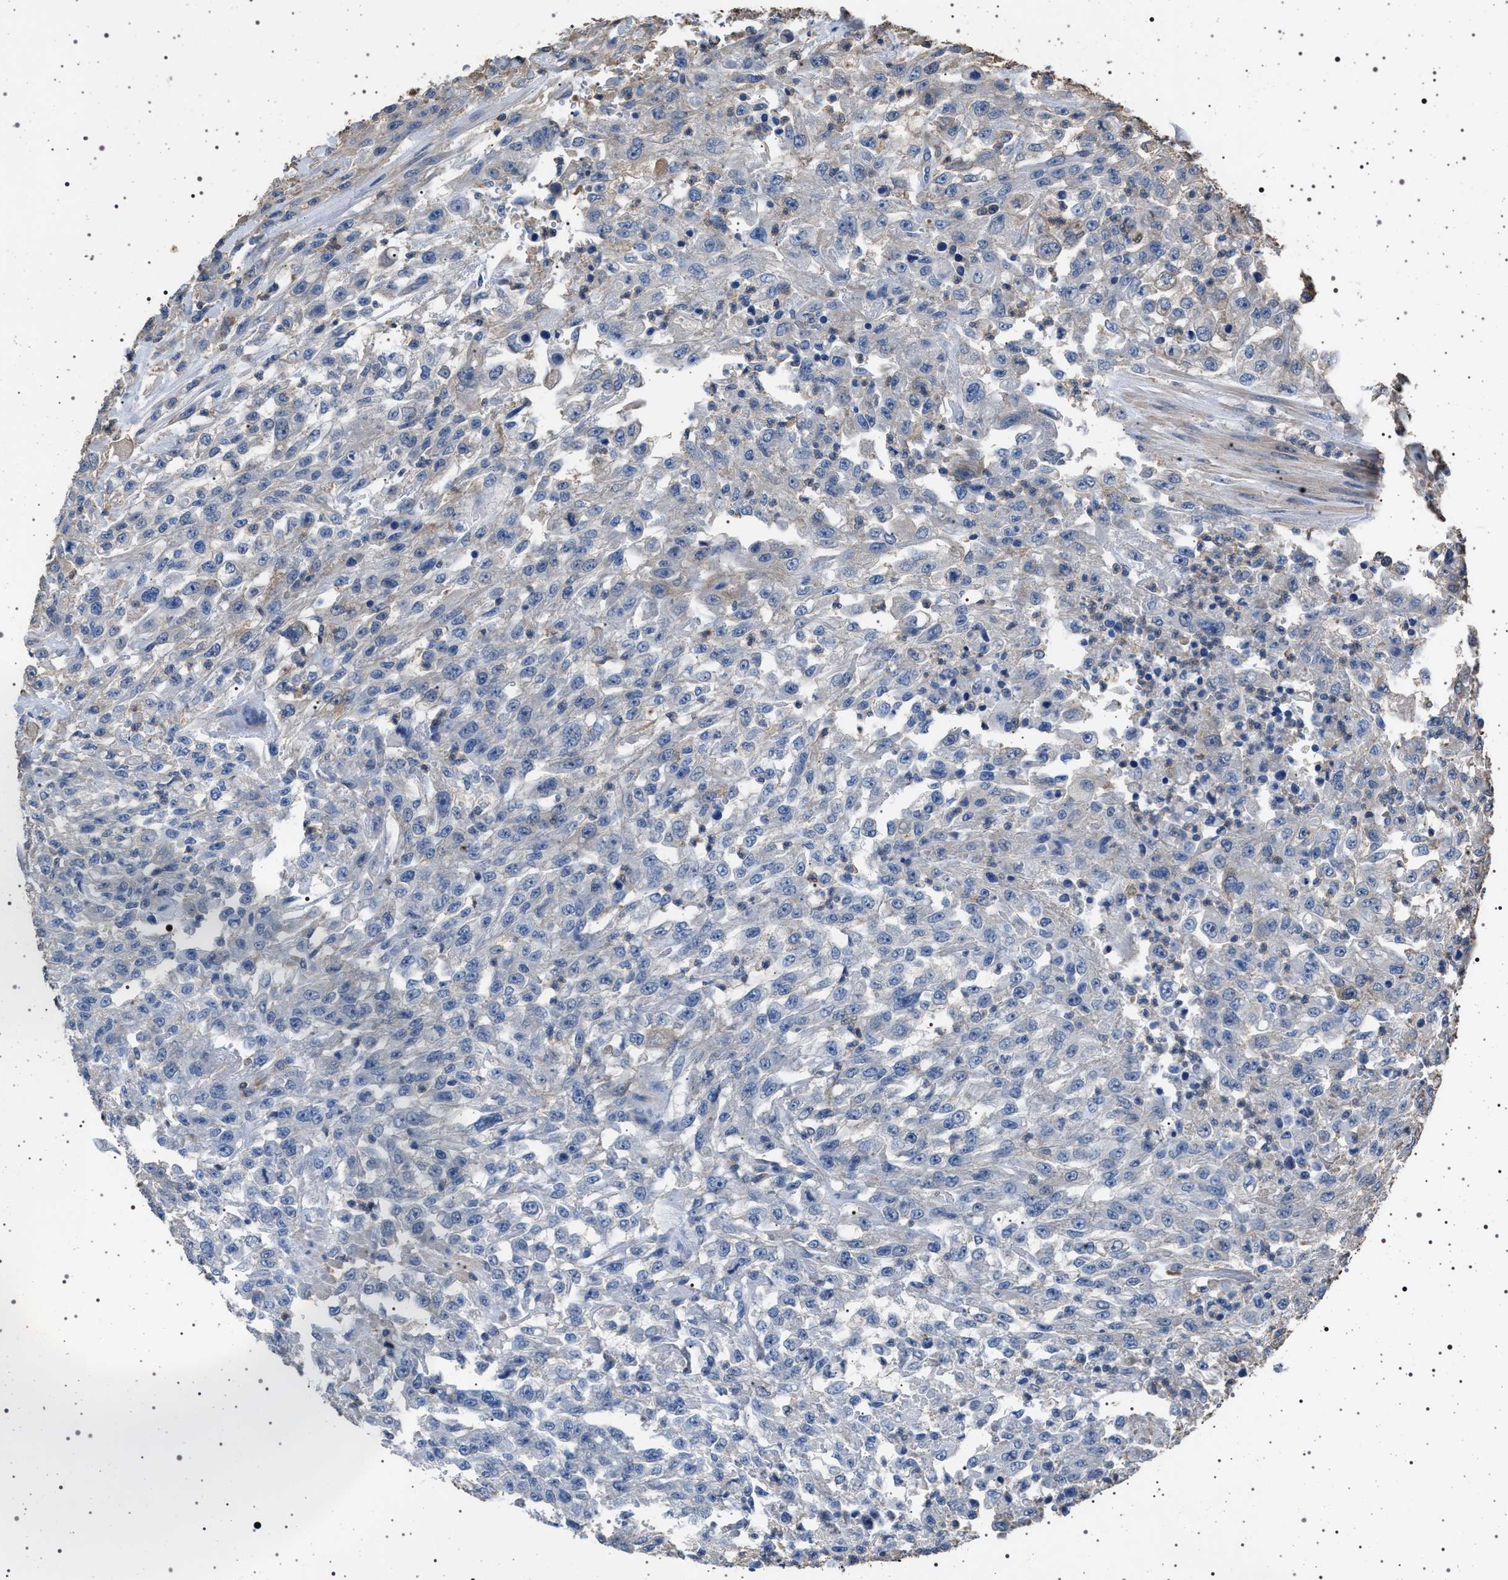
{"staining": {"intensity": "negative", "quantity": "none", "location": "none"}, "tissue": "urothelial cancer", "cell_type": "Tumor cells", "image_type": "cancer", "snomed": [{"axis": "morphology", "description": "Urothelial carcinoma, High grade"}, {"axis": "topography", "description": "Urinary bladder"}], "caption": "This is a micrograph of immunohistochemistry staining of urothelial carcinoma (high-grade), which shows no expression in tumor cells.", "gene": "SMAP2", "patient": {"sex": "male", "age": 46}}